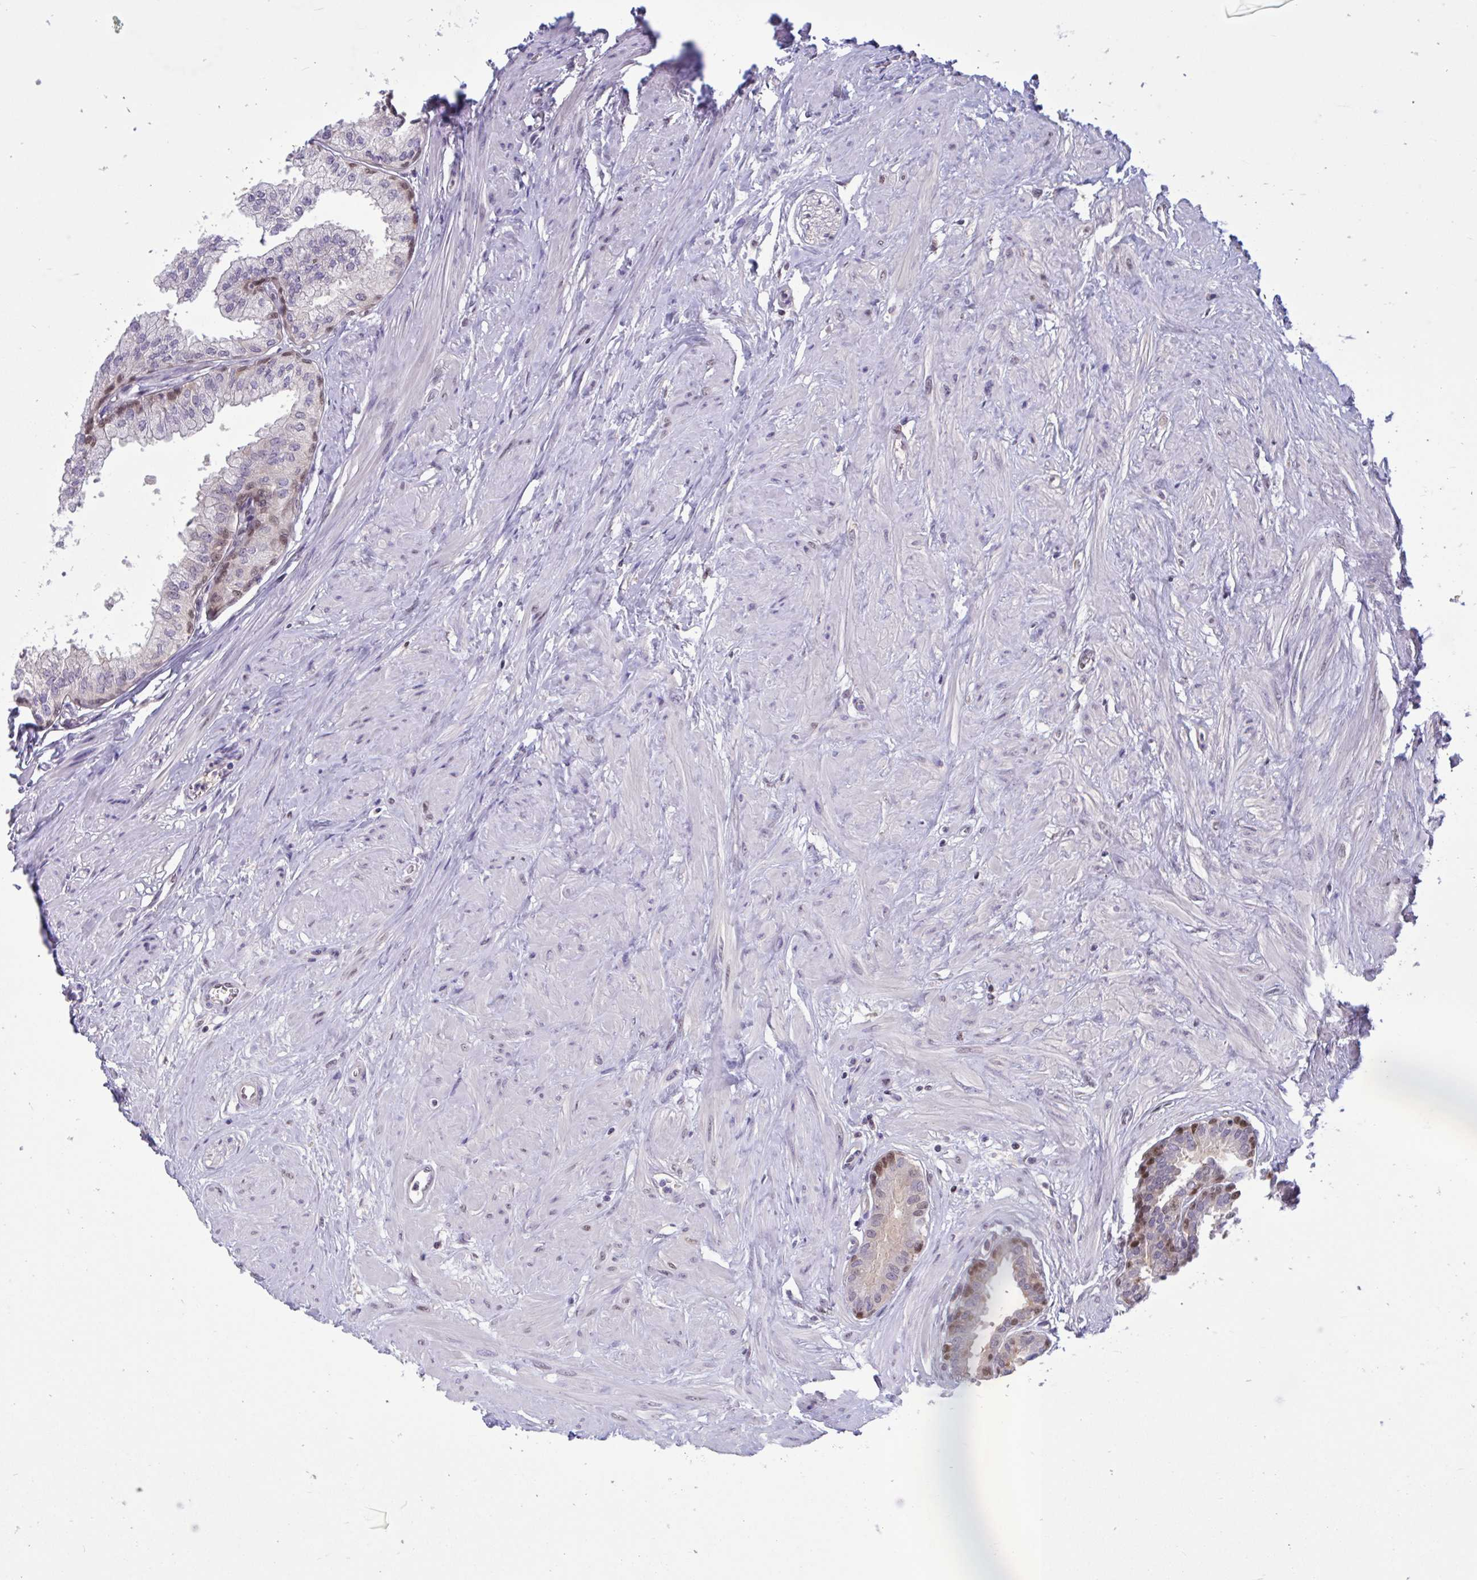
{"staining": {"intensity": "moderate", "quantity": "25%-75%", "location": "nuclear"}, "tissue": "seminal vesicle", "cell_type": "Glandular cells", "image_type": "normal", "snomed": [{"axis": "morphology", "description": "Normal tissue, NOS"}, {"axis": "topography", "description": "Prostate"}, {"axis": "topography", "description": "Seminal veicle"}], "caption": "Approximately 25%-75% of glandular cells in benign human seminal vesicle exhibit moderate nuclear protein expression as visualized by brown immunohistochemical staining.", "gene": "RBL1", "patient": {"sex": "male", "age": 60}}